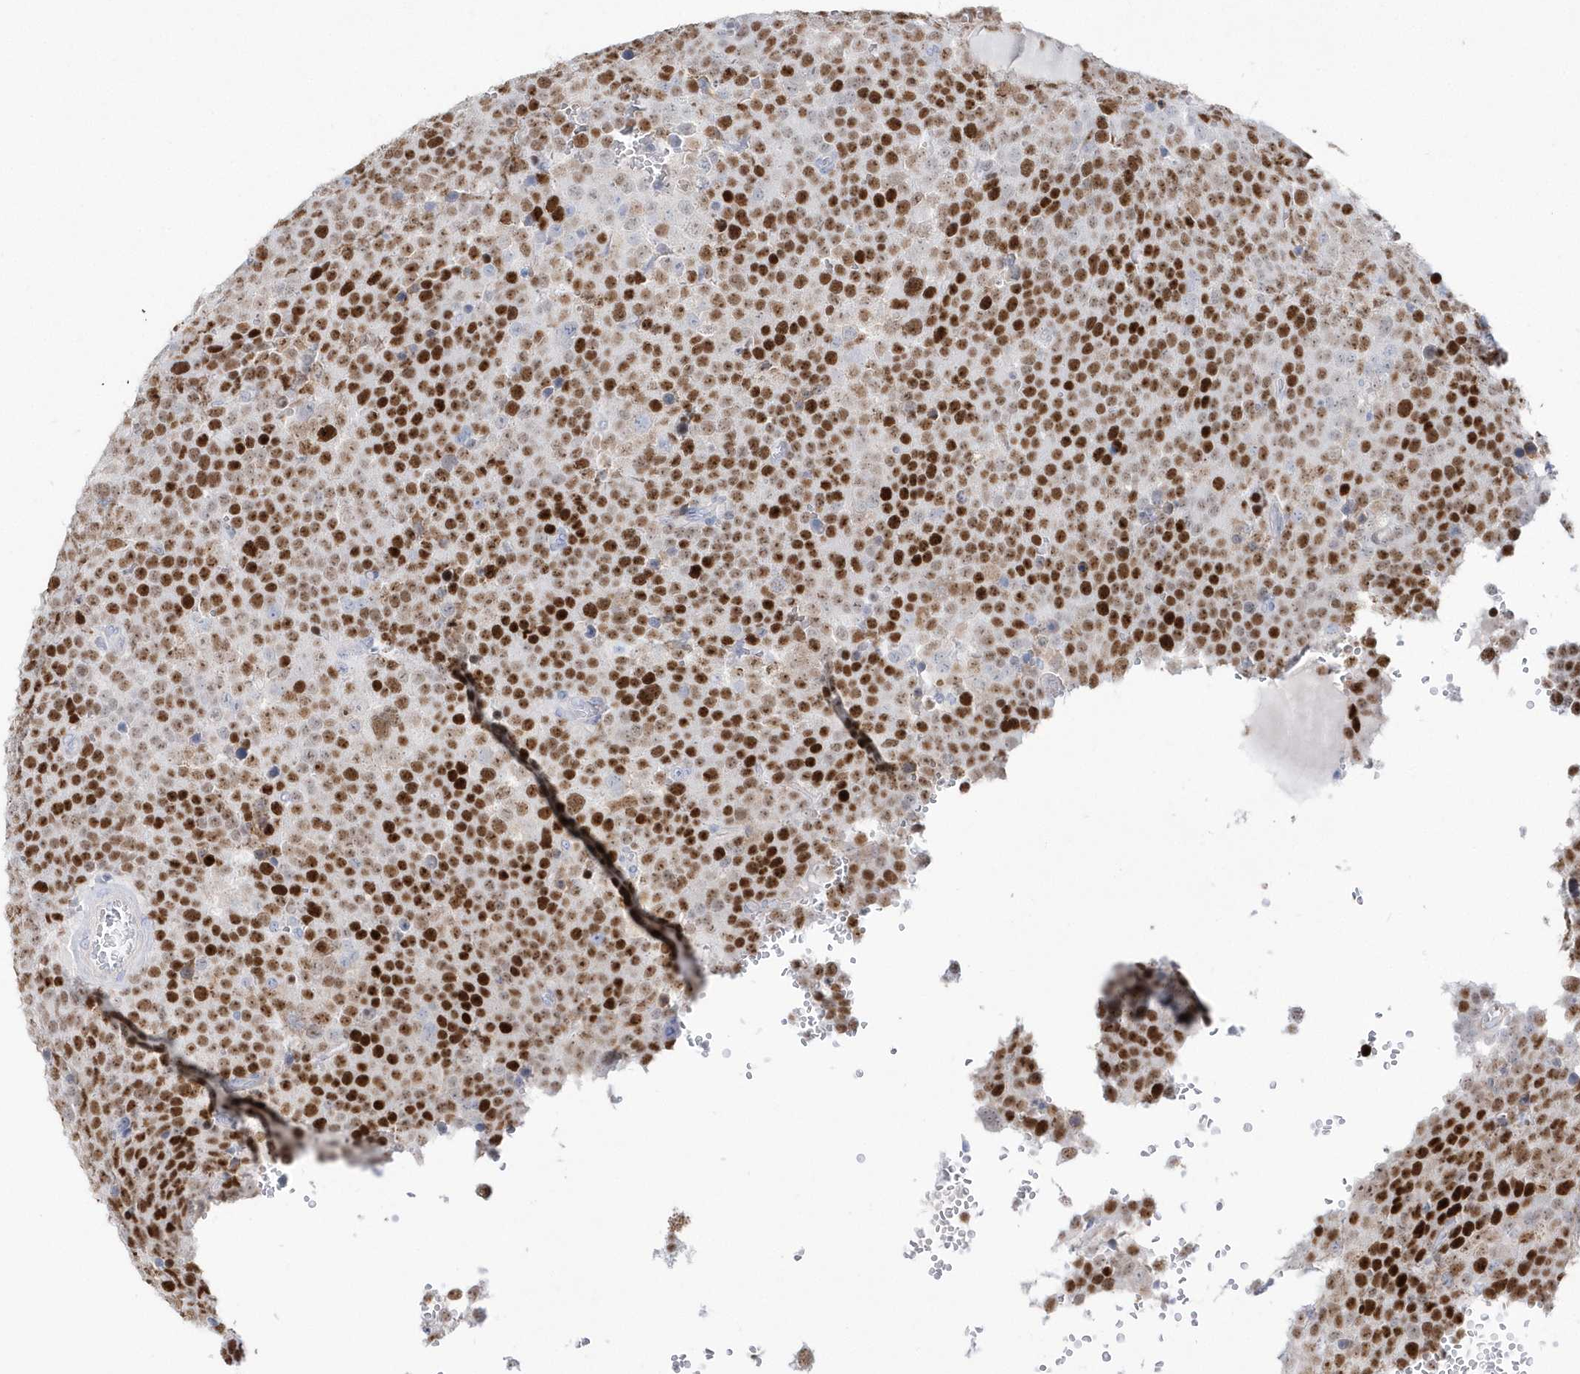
{"staining": {"intensity": "strong", "quantity": ">75%", "location": "nuclear"}, "tissue": "testis cancer", "cell_type": "Tumor cells", "image_type": "cancer", "snomed": [{"axis": "morphology", "description": "Seminoma, NOS"}, {"axis": "topography", "description": "Testis"}], "caption": "Seminoma (testis) stained with immunohistochemistry demonstrates strong nuclear expression in about >75% of tumor cells.", "gene": "TMCO6", "patient": {"sex": "male", "age": 71}}